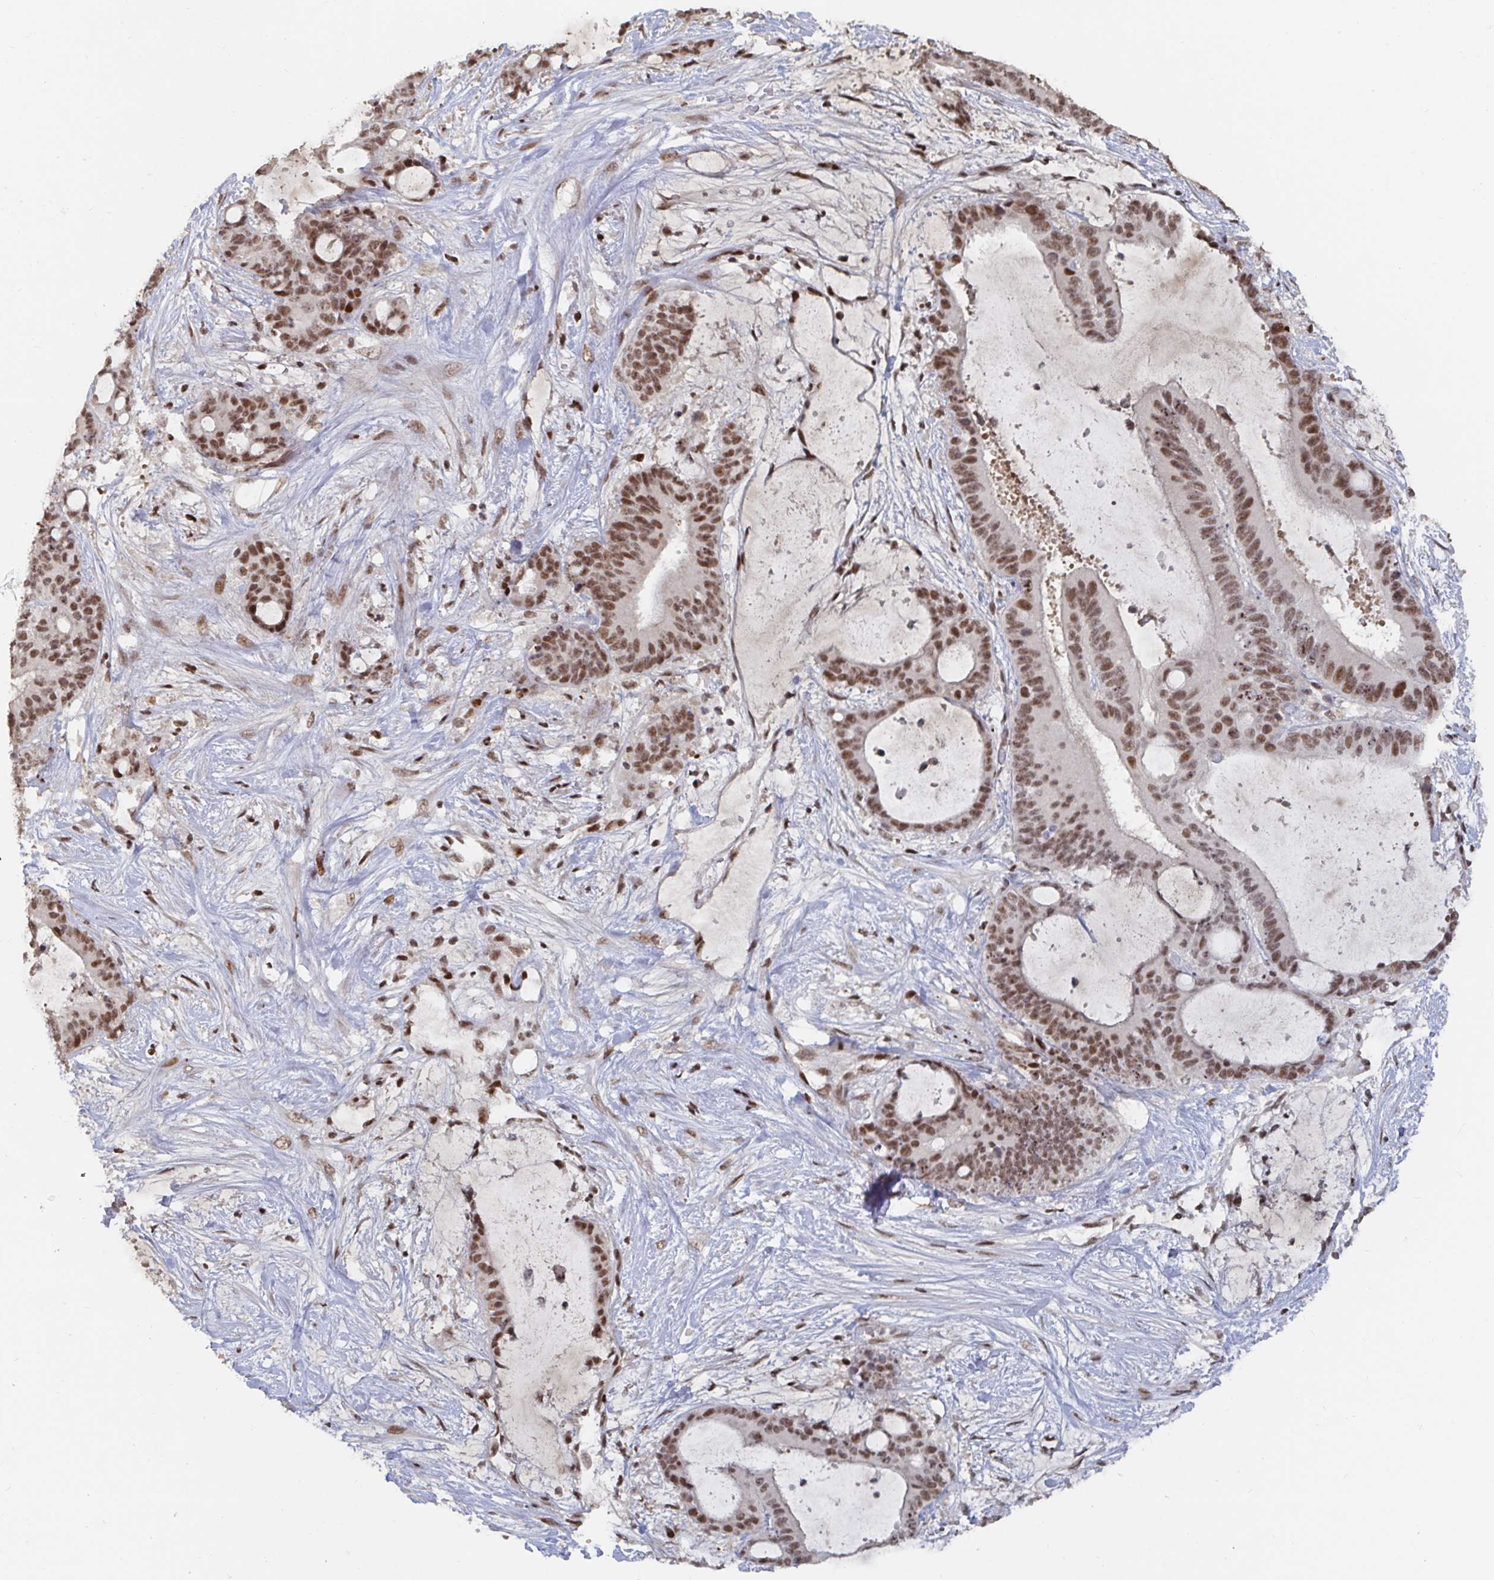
{"staining": {"intensity": "moderate", "quantity": ">75%", "location": "nuclear"}, "tissue": "liver cancer", "cell_type": "Tumor cells", "image_type": "cancer", "snomed": [{"axis": "morphology", "description": "Normal tissue, NOS"}, {"axis": "morphology", "description": "Cholangiocarcinoma"}, {"axis": "topography", "description": "Liver"}, {"axis": "topography", "description": "Peripheral nerve tissue"}], "caption": "Liver cancer (cholangiocarcinoma) stained with DAB (3,3'-diaminobenzidine) IHC shows medium levels of moderate nuclear staining in approximately >75% of tumor cells.", "gene": "ZDHHC12", "patient": {"sex": "female", "age": 73}}